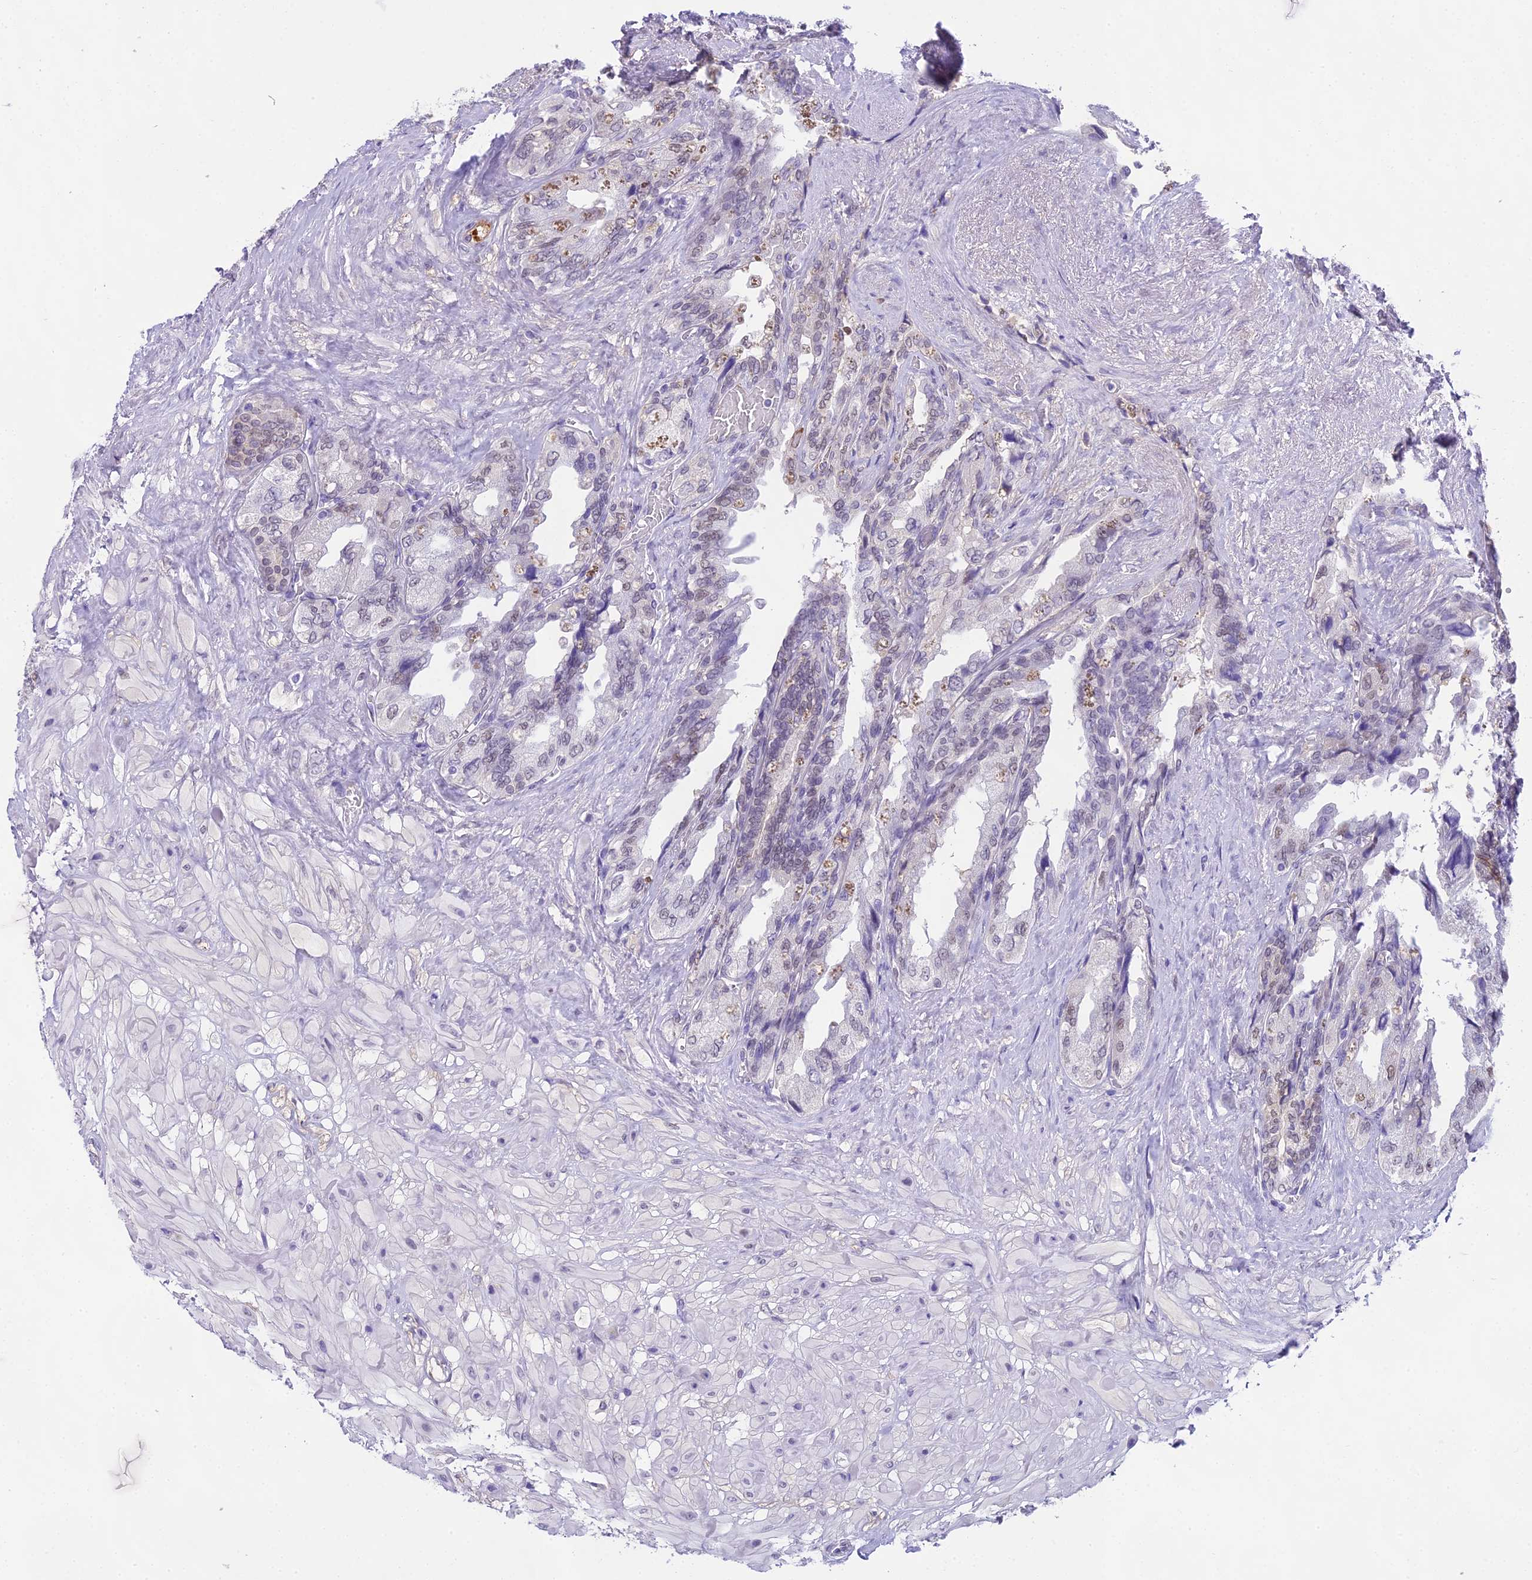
{"staining": {"intensity": "weak", "quantity": "25%-75%", "location": "nuclear"}, "tissue": "seminal vesicle", "cell_type": "Glandular cells", "image_type": "normal", "snomed": [{"axis": "morphology", "description": "Normal tissue, NOS"}, {"axis": "topography", "description": "Seminal veicle"}, {"axis": "topography", "description": "Peripheral nerve tissue"}], "caption": "Immunohistochemistry (IHC) photomicrograph of benign seminal vesicle stained for a protein (brown), which demonstrates low levels of weak nuclear staining in approximately 25%-75% of glandular cells.", "gene": "MAT2A", "patient": {"sex": "male", "age": 60}}